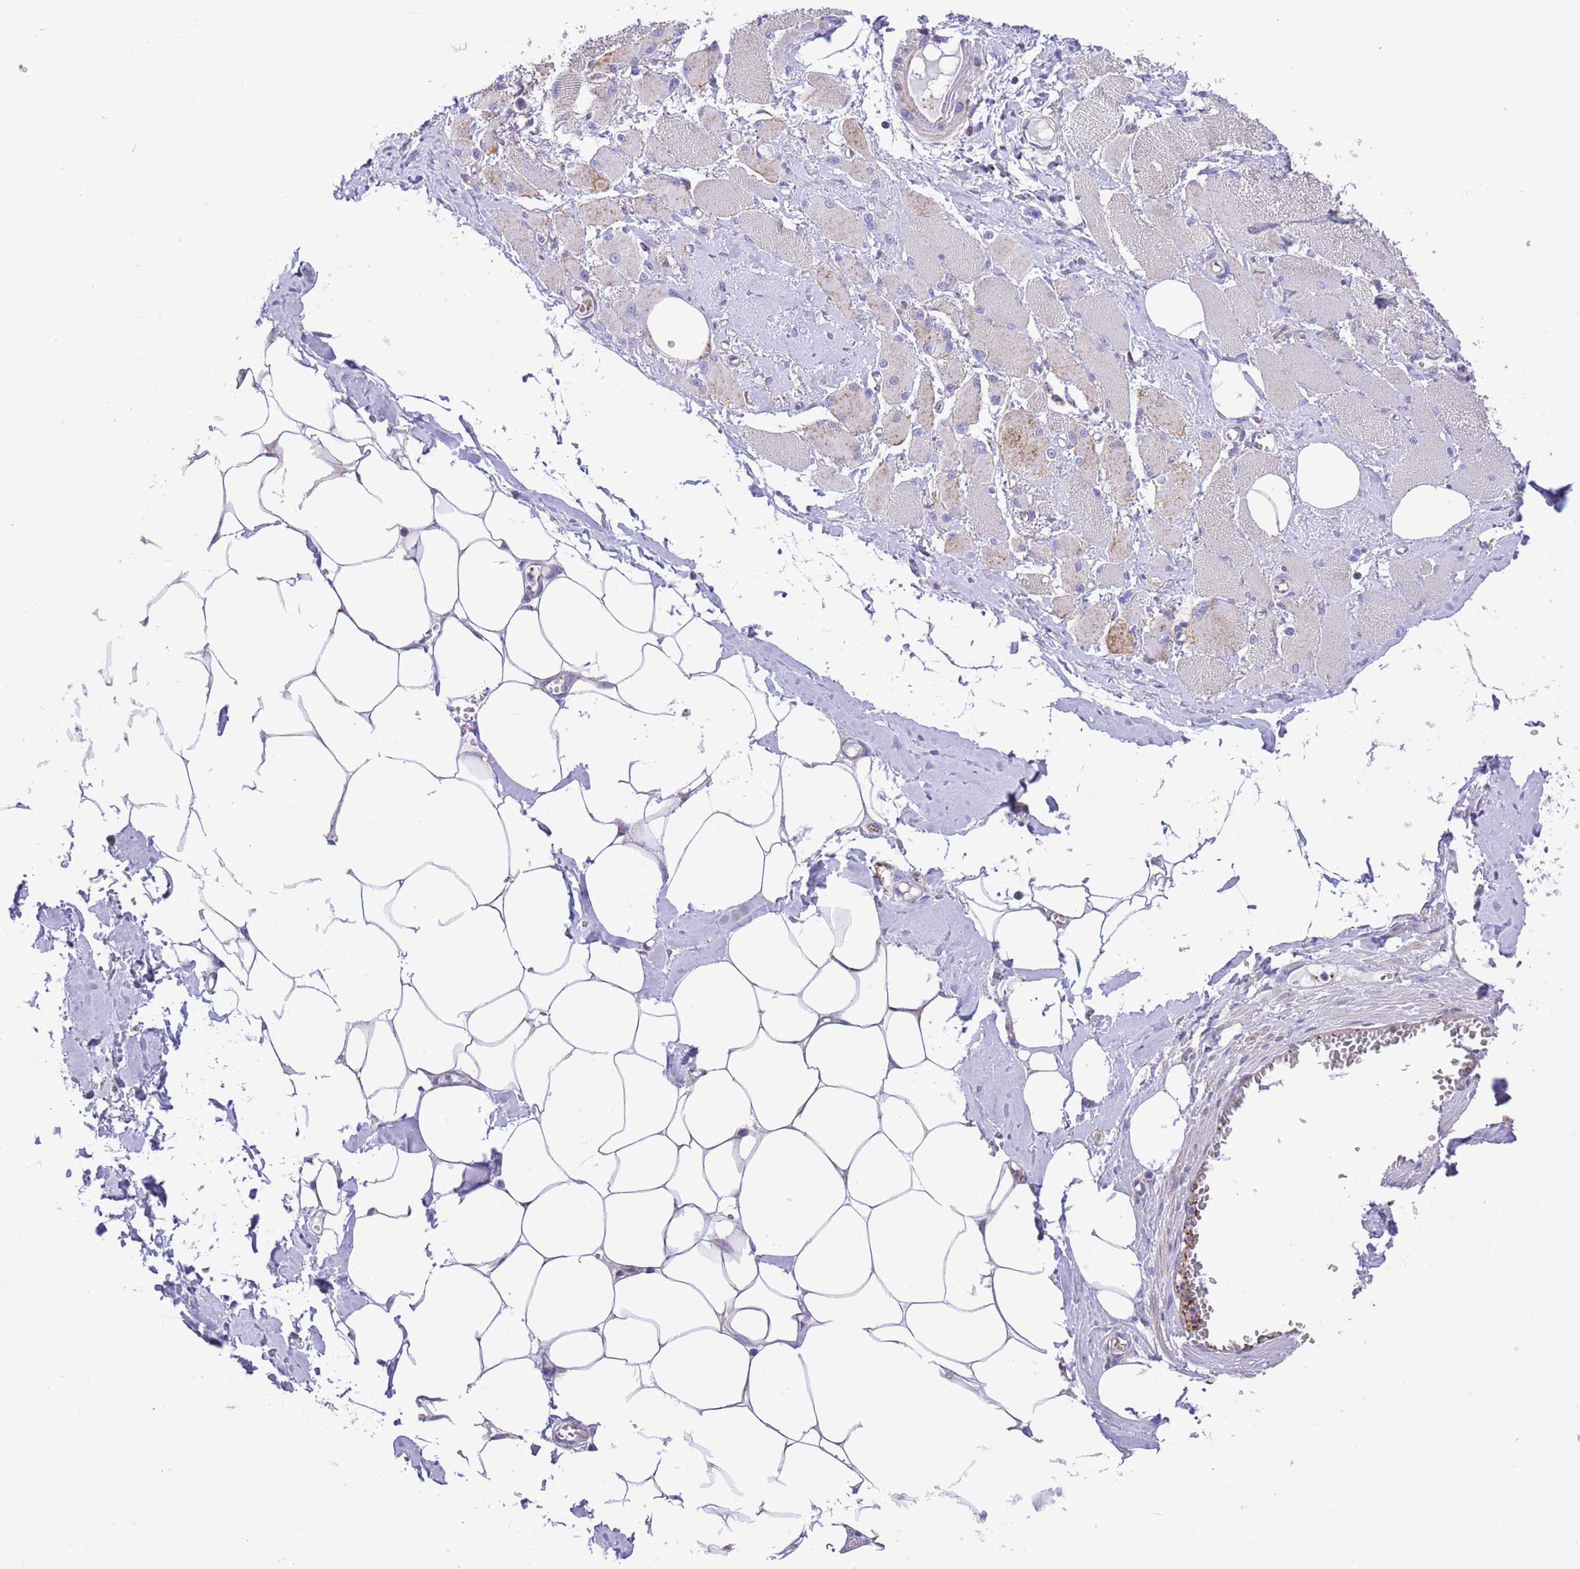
{"staining": {"intensity": "weak", "quantity": "<25%", "location": "cytoplasmic/membranous"}, "tissue": "skeletal muscle", "cell_type": "Myocytes", "image_type": "normal", "snomed": [{"axis": "morphology", "description": "Normal tissue, NOS"}, {"axis": "morphology", "description": "Basal cell carcinoma"}, {"axis": "topography", "description": "Skeletal muscle"}], "caption": "A high-resolution histopathology image shows IHC staining of benign skeletal muscle, which exhibits no significant positivity in myocytes. (Immunohistochemistry, brightfield microscopy, high magnification).", "gene": "SS18L2", "patient": {"sex": "female", "age": 64}}